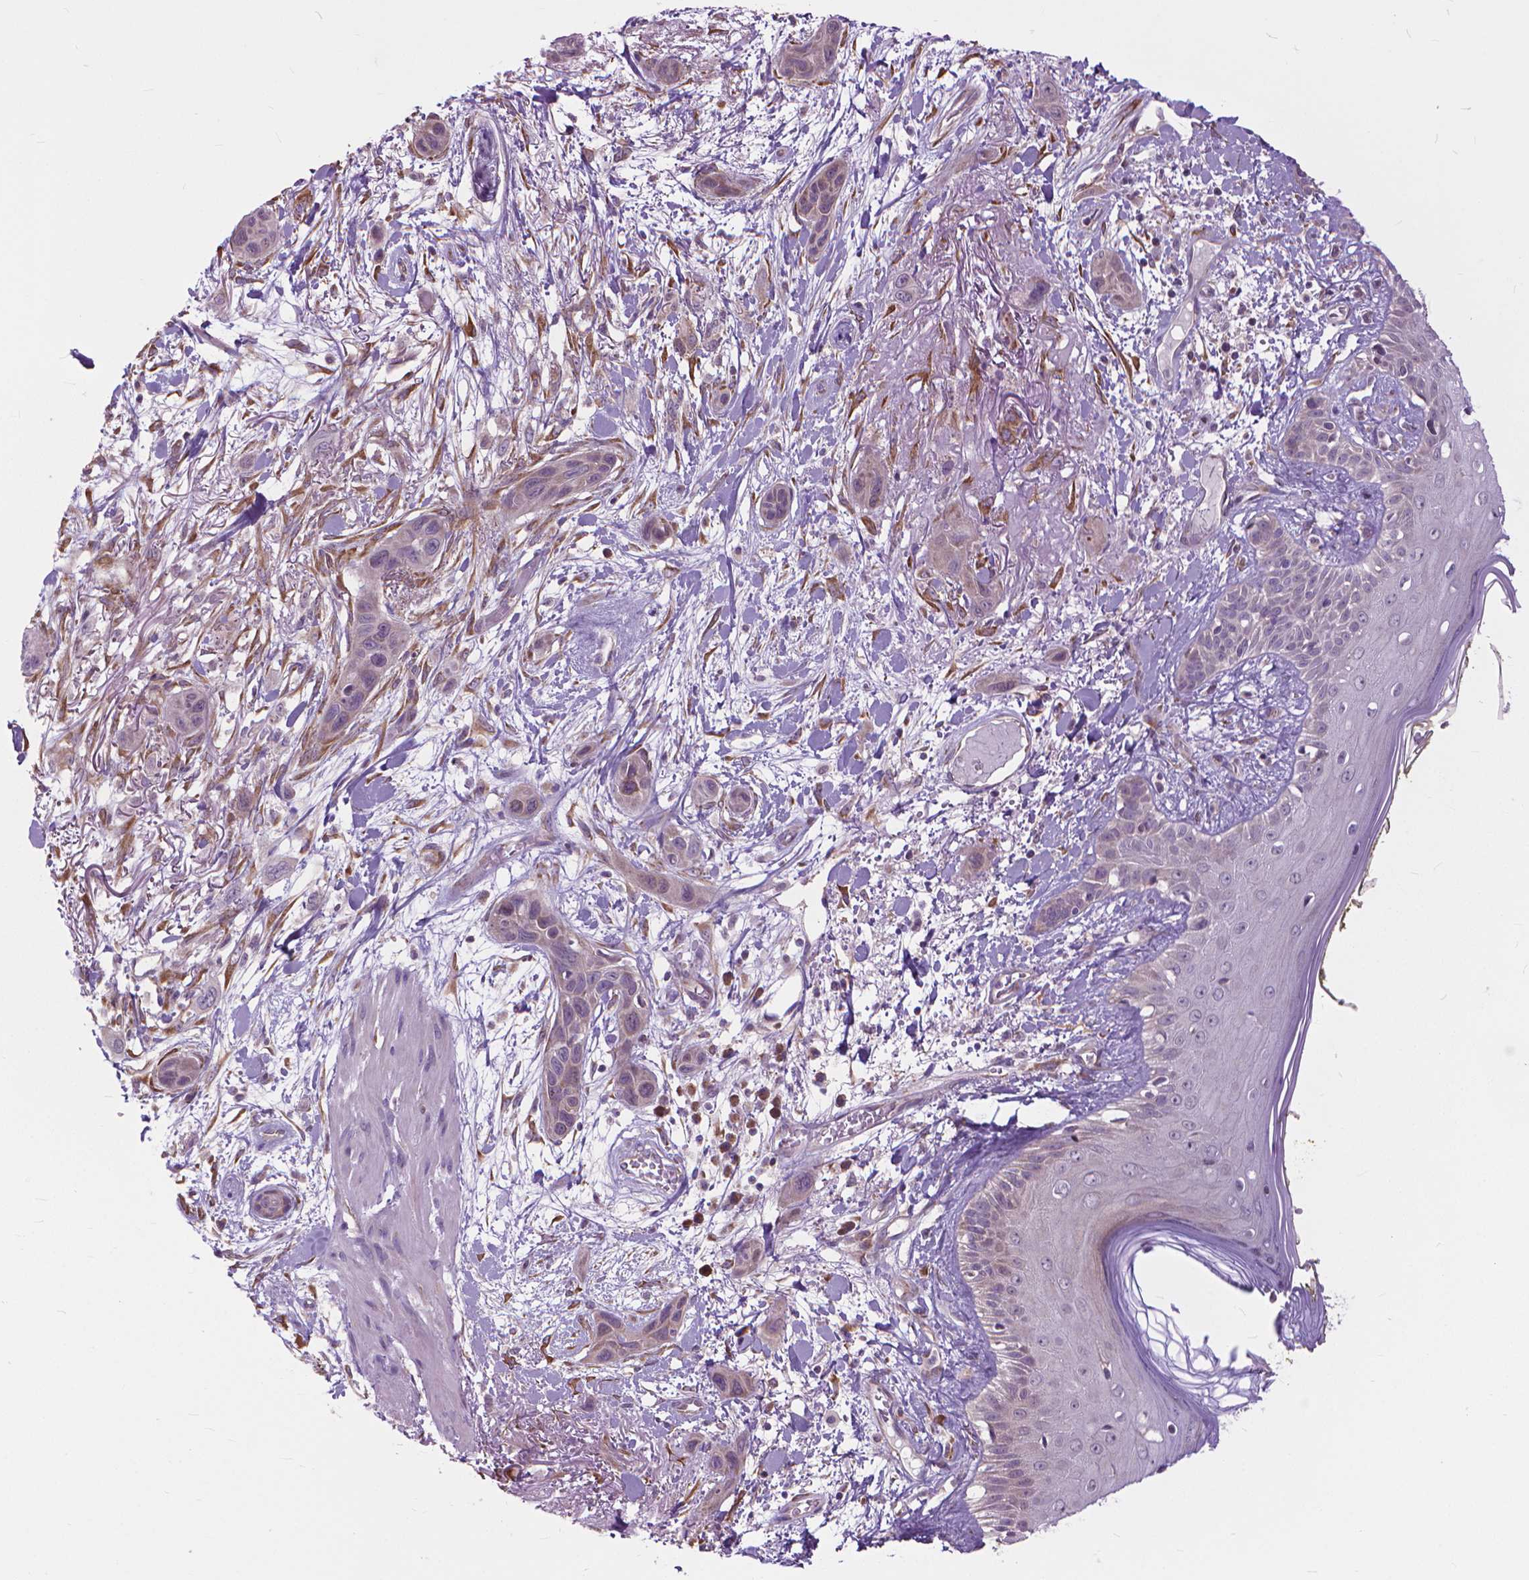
{"staining": {"intensity": "weak", "quantity": "<25%", "location": "cytoplasmic/membranous"}, "tissue": "skin cancer", "cell_type": "Tumor cells", "image_type": "cancer", "snomed": [{"axis": "morphology", "description": "Squamous cell carcinoma, NOS"}, {"axis": "topography", "description": "Skin"}], "caption": "This micrograph is of squamous cell carcinoma (skin) stained with IHC to label a protein in brown with the nuclei are counter-stained blue. There is no staining in tumor cells.", "gene": "NUDT1", "patient": {"sex": "male", "age": 79}}